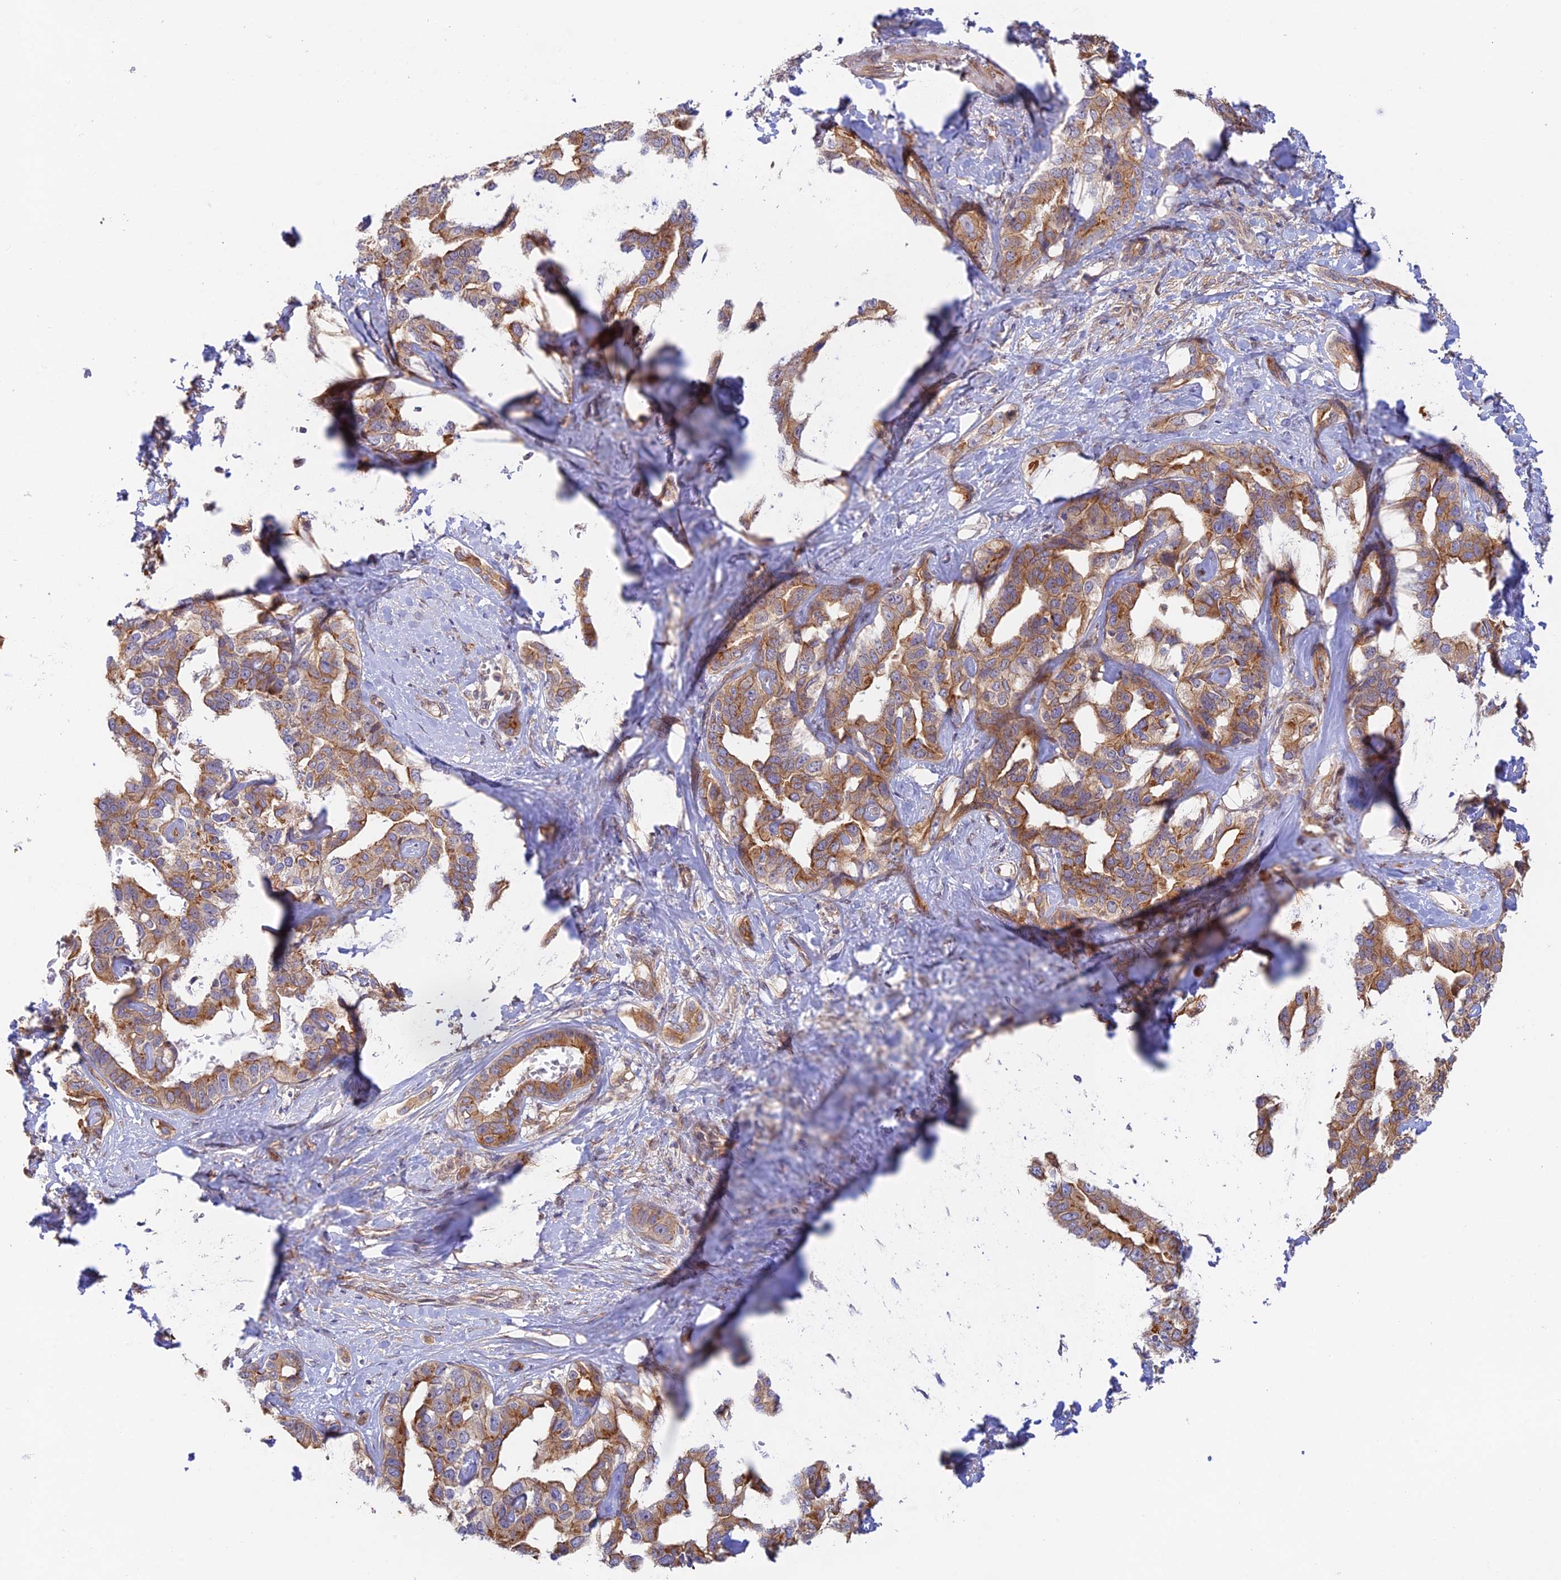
{"staining": {"intensity": "moderate", "quantity": ">75%", "location": "cytoplasmic/membranous"}, "tissue": "liver cancer", "cell_type": "Tumor cells", "image_type": "cancer", "snomed": [{"axis": "morphology", "description": "Cholangiocarcinoma"}, {"axis": "topography", "description": "Liver"}], "caption": "Moderate cytoplasmic/membranous staining is appreciated in approximately >75% of tumor cells in cholangiocarcinoma (liver). Using DAB (brown) and hematoxylin (blue) stains, captured at high magnification using brightfield microscopy.", "gene": "MYO9A", "patient": {"sex": "male", "age": 59}}